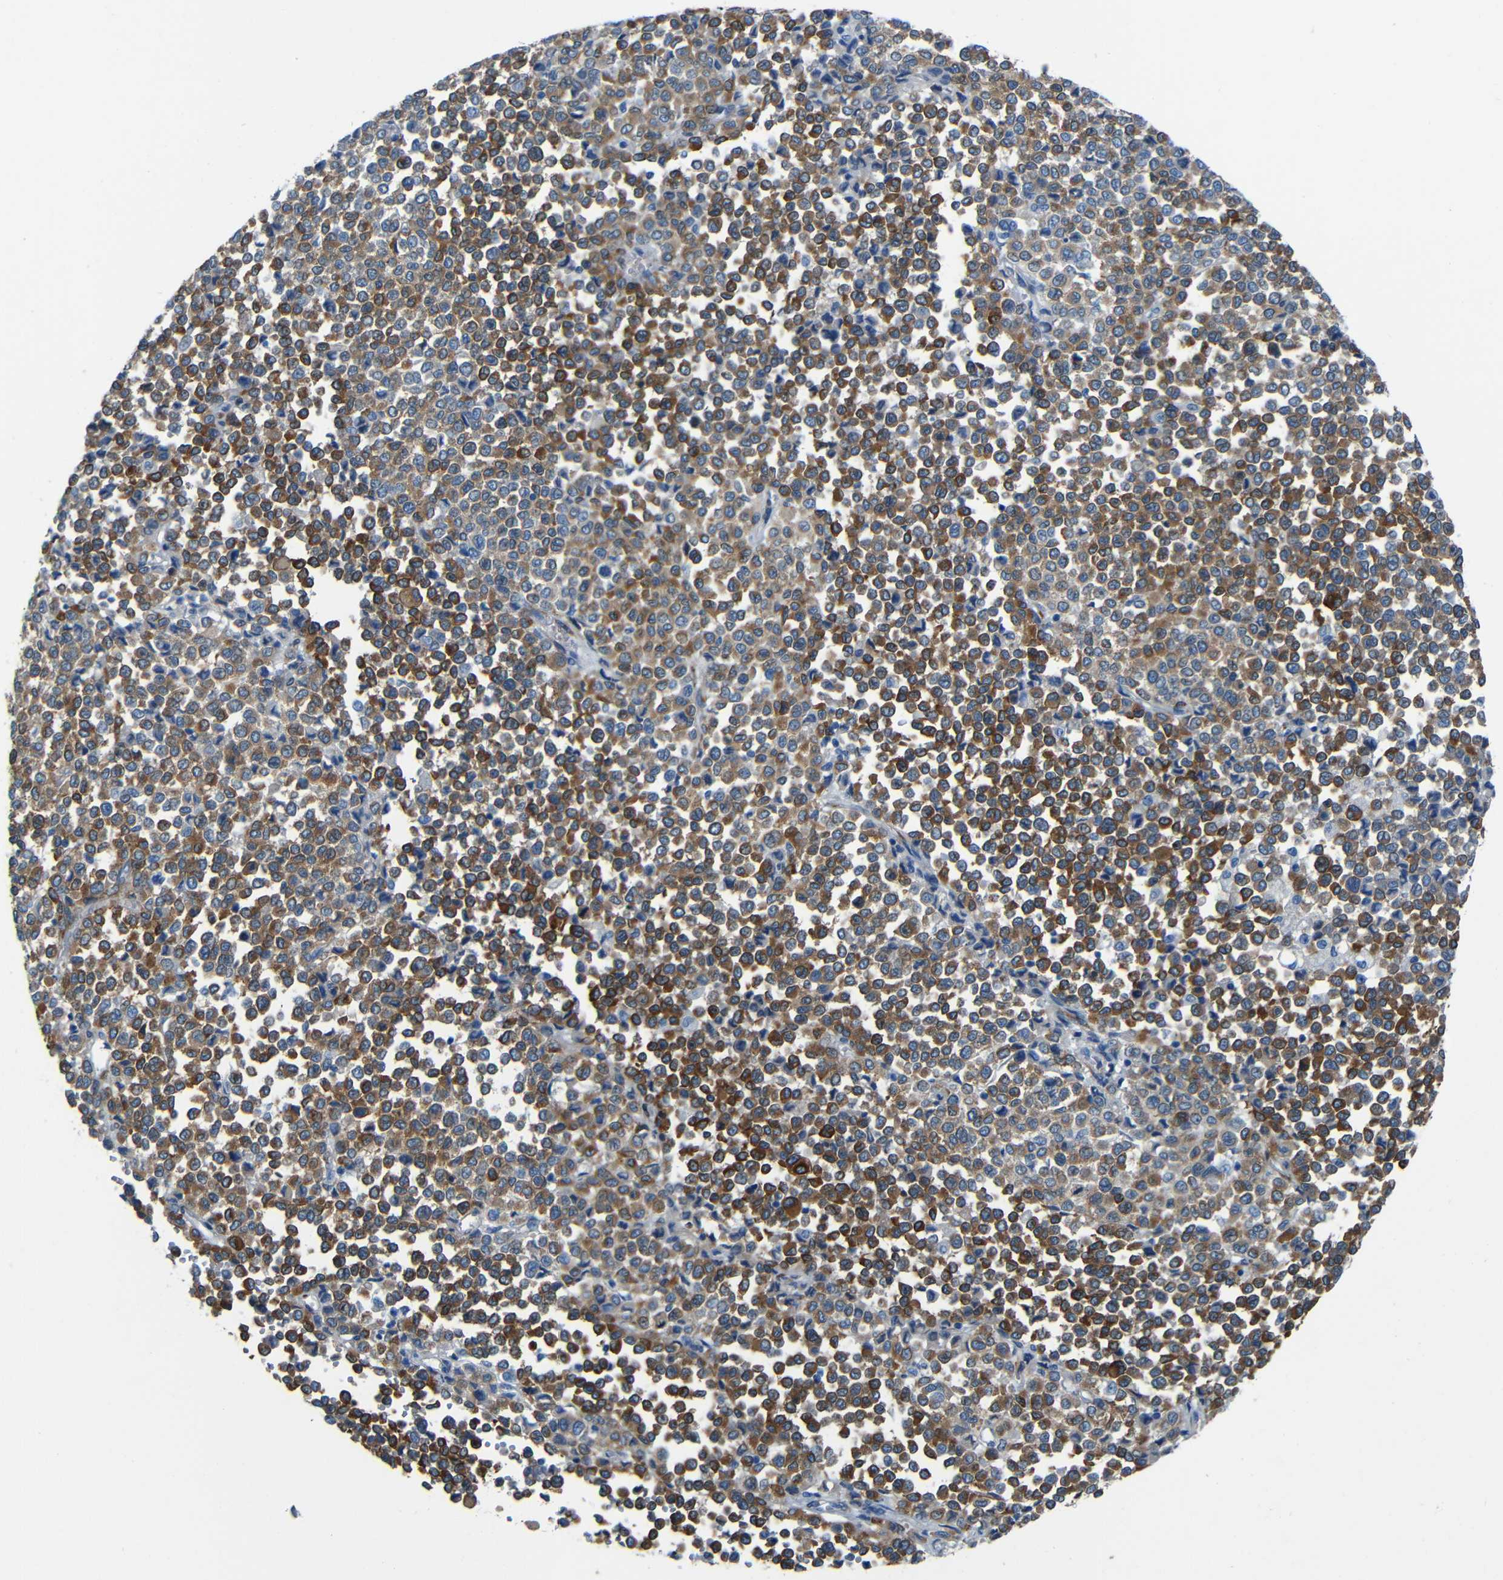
{"staining": {"intensity": "moderate", "quantity": ">75%", "location": "cytoplasmic/membranous"}, "tissue": "melanoma", "cell_type": "Tumor cells", "image_type": "cancer", "snomed": [{"axis": "morphology", "description": "Malignant melanoma, Metastatic site"}, {"axis": "topography", "description": "Pancreas"}], "caption": "This image demonstrates immunohistochemistry staining of human malignant melanoma (metastatic site), with medium moderate cytoplasmic/membranous expression in about >75% of tumor cells.", "gene": "MAP2", "patient": {"sex": "female", "age": 30}}